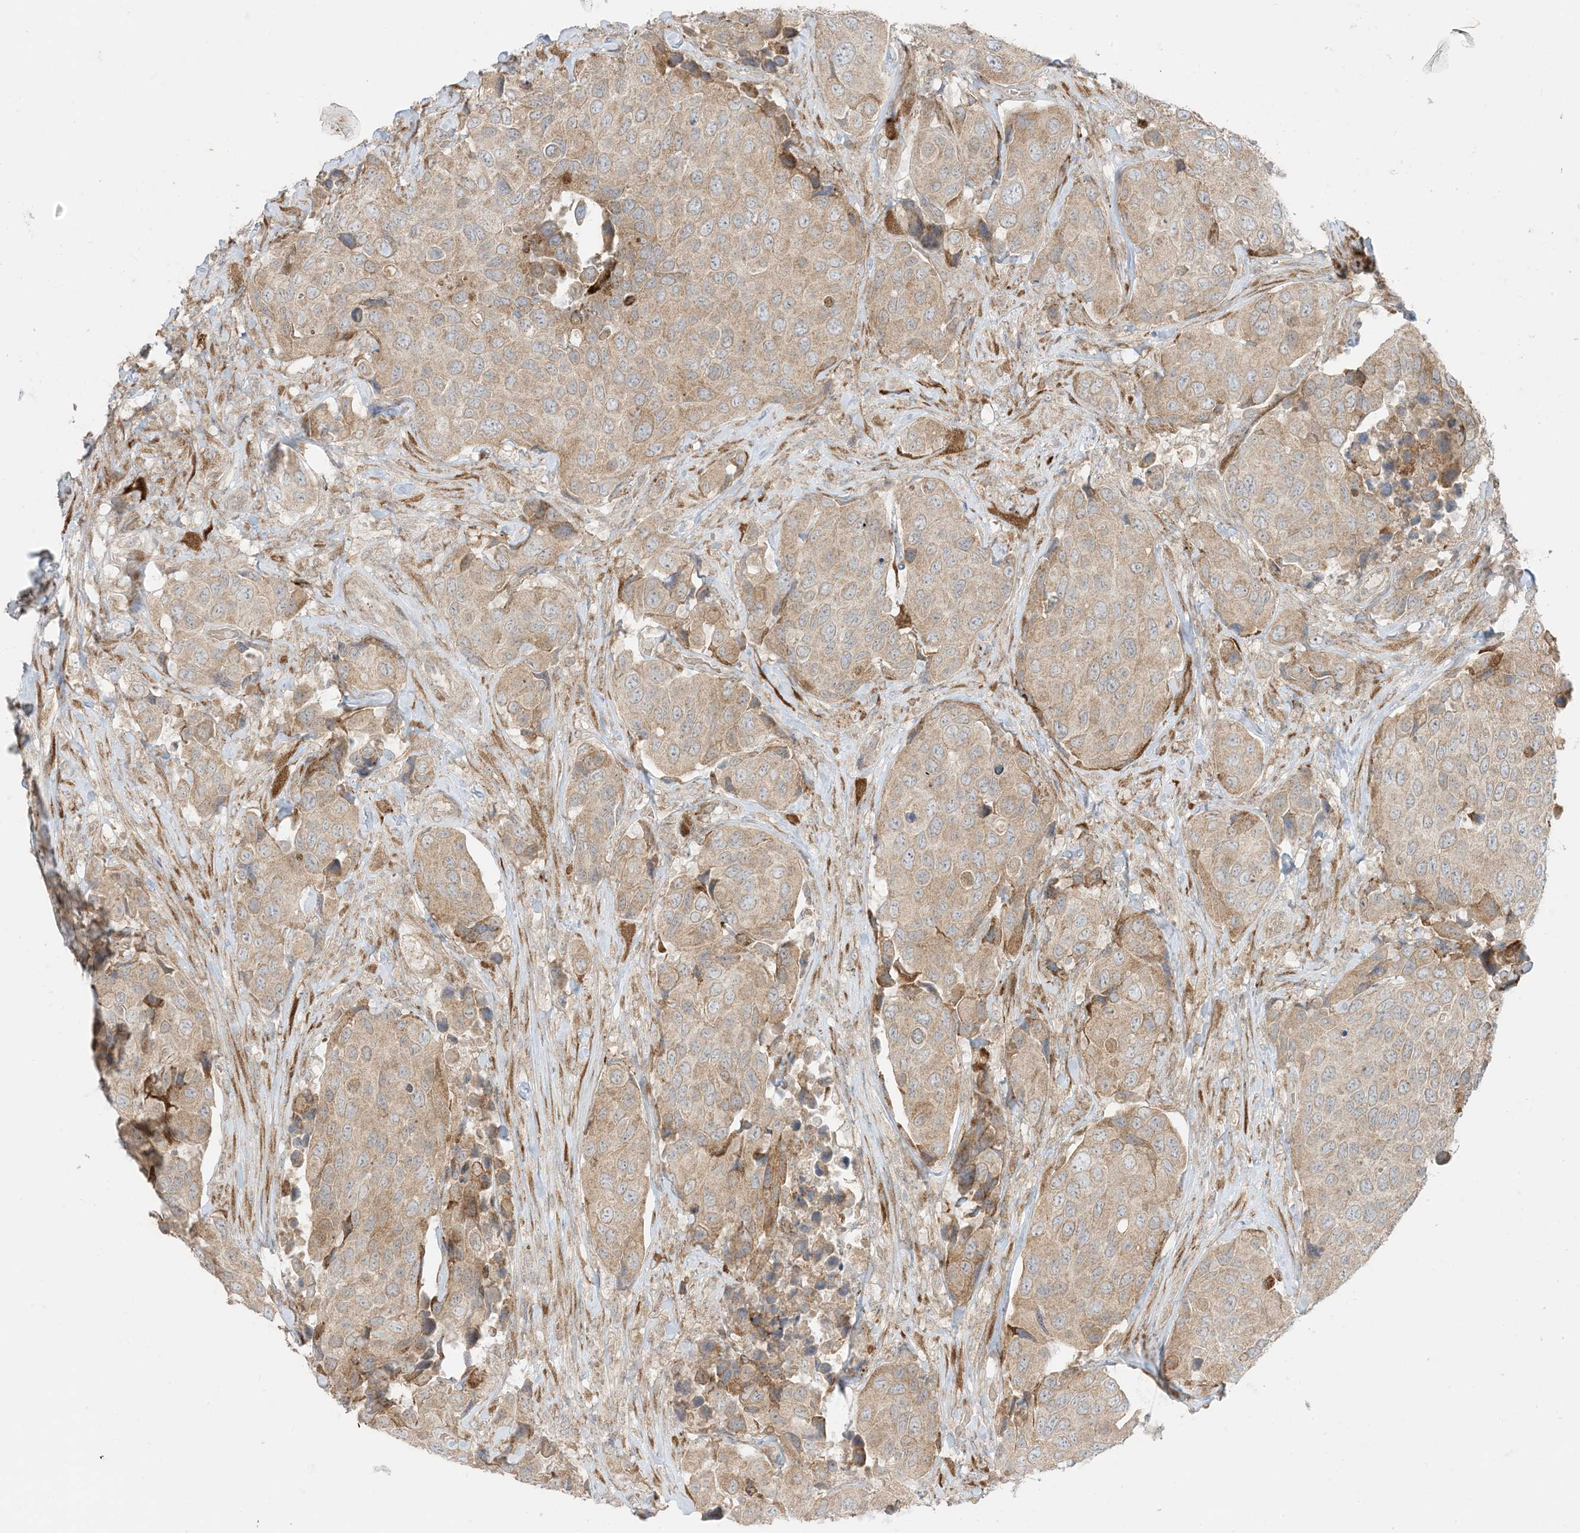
{"staining": {"intensity": "weak", "quantity": ">75%", "location": "cytoplasmic/membranous"}, "tissue": "urothelial cancer", "cell_type": "Tumor cells", "image_type": "cancer", "snomed": [{"axis": "morphology", "description": "Urothelial carcinoma, High grade"}, {"axis": "topography", "description": "Urinary bladder"}], "caption": "Brown immunohistochemical staining in high-grade urothelial carcinoma reveals weak cytoplasmic/membranous positivity in approximately >75% of tumor cells.", "gene": "ODC1", "patient": {"sex": "male", "age": 74}}